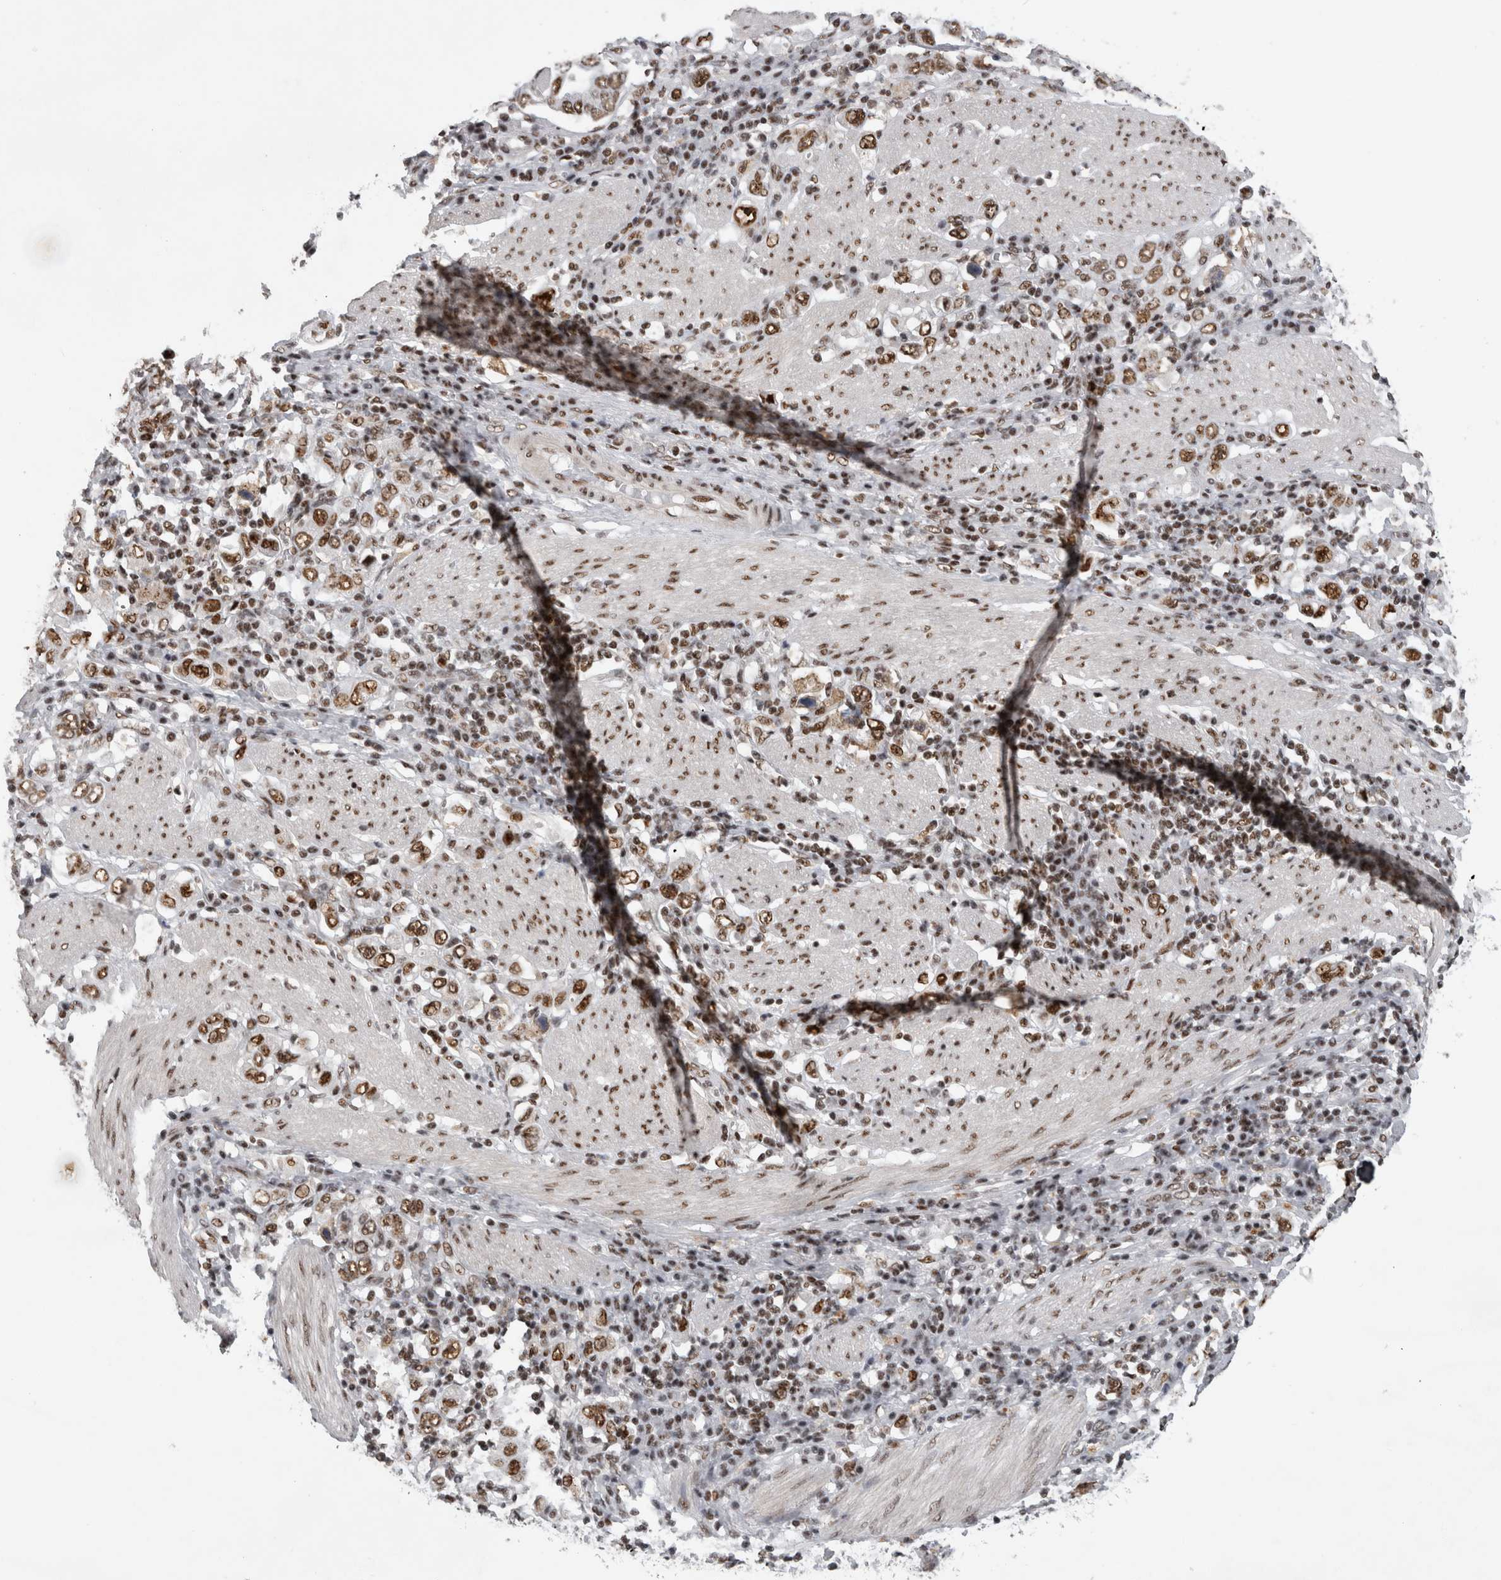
{"staining": {"intensity": "moderate", "quantity": ">75%", "location": "nuclear"}, "tissue": "stomach cancer", "cell_type": "Tumor cells", "image_type": "cancer", "snomed": [{"axis": "morphology", "description": "Adenocarcinoma, NOS"}, {"axis": "topography", "description": "Stomach, upper"}], "caption": "Protein expression analysis of adenocarcinoma (stomach) shows moderate nuclear expression in approximately >75% of tumor cells.", "gene": "CDK11A", "patient": {"sex": "male", "age": 62}}